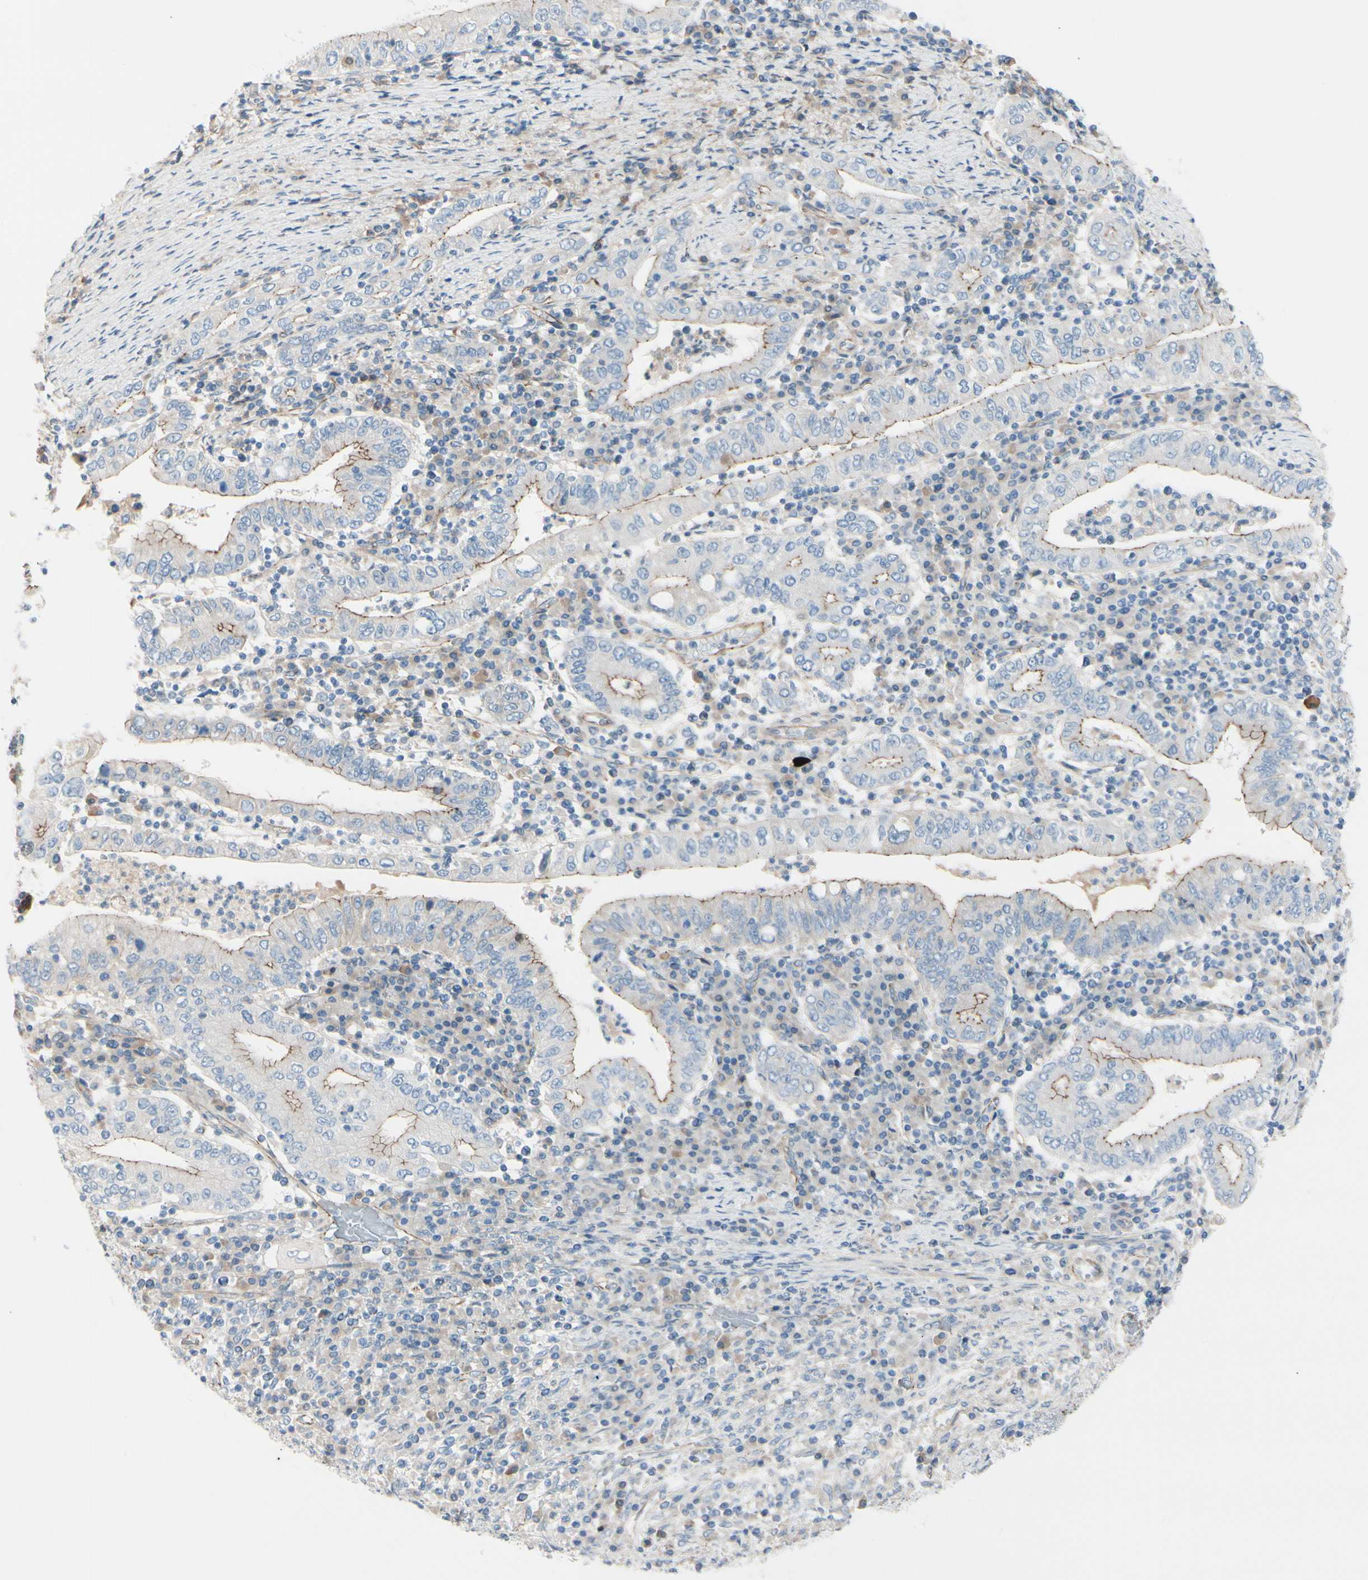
{"staining": {"intensity": "weak", "quantity": "25%-75%", "location": "cytoplasmic/membranous"}, "tissue": "stomach cancer", "cell_type": "Tumor cells", "image_type": "cancer", "snomed": [{"axis": "morphology", "description": "Normal tissue, NOS"}, {"axis": "morphology", "description": "Adenocarcinoma, NOS"}, {"axis": "topography", "description": "Esophagus"}, {"axis": "topography", "description": "Stomach, upper"}, {"axis": "topography", "description": "Peripheral nerve tissue"}], "caption": "Adenocarcinoma (stomach) was stained to show a protein in brown. There is low levels of weak cytoplasmic/membranous staining in approximately 25%-75% of tumor cells. Nuclei are stained in blue.", "gene": "TJP1", "patient": {"sex": "male", "age": 62}}